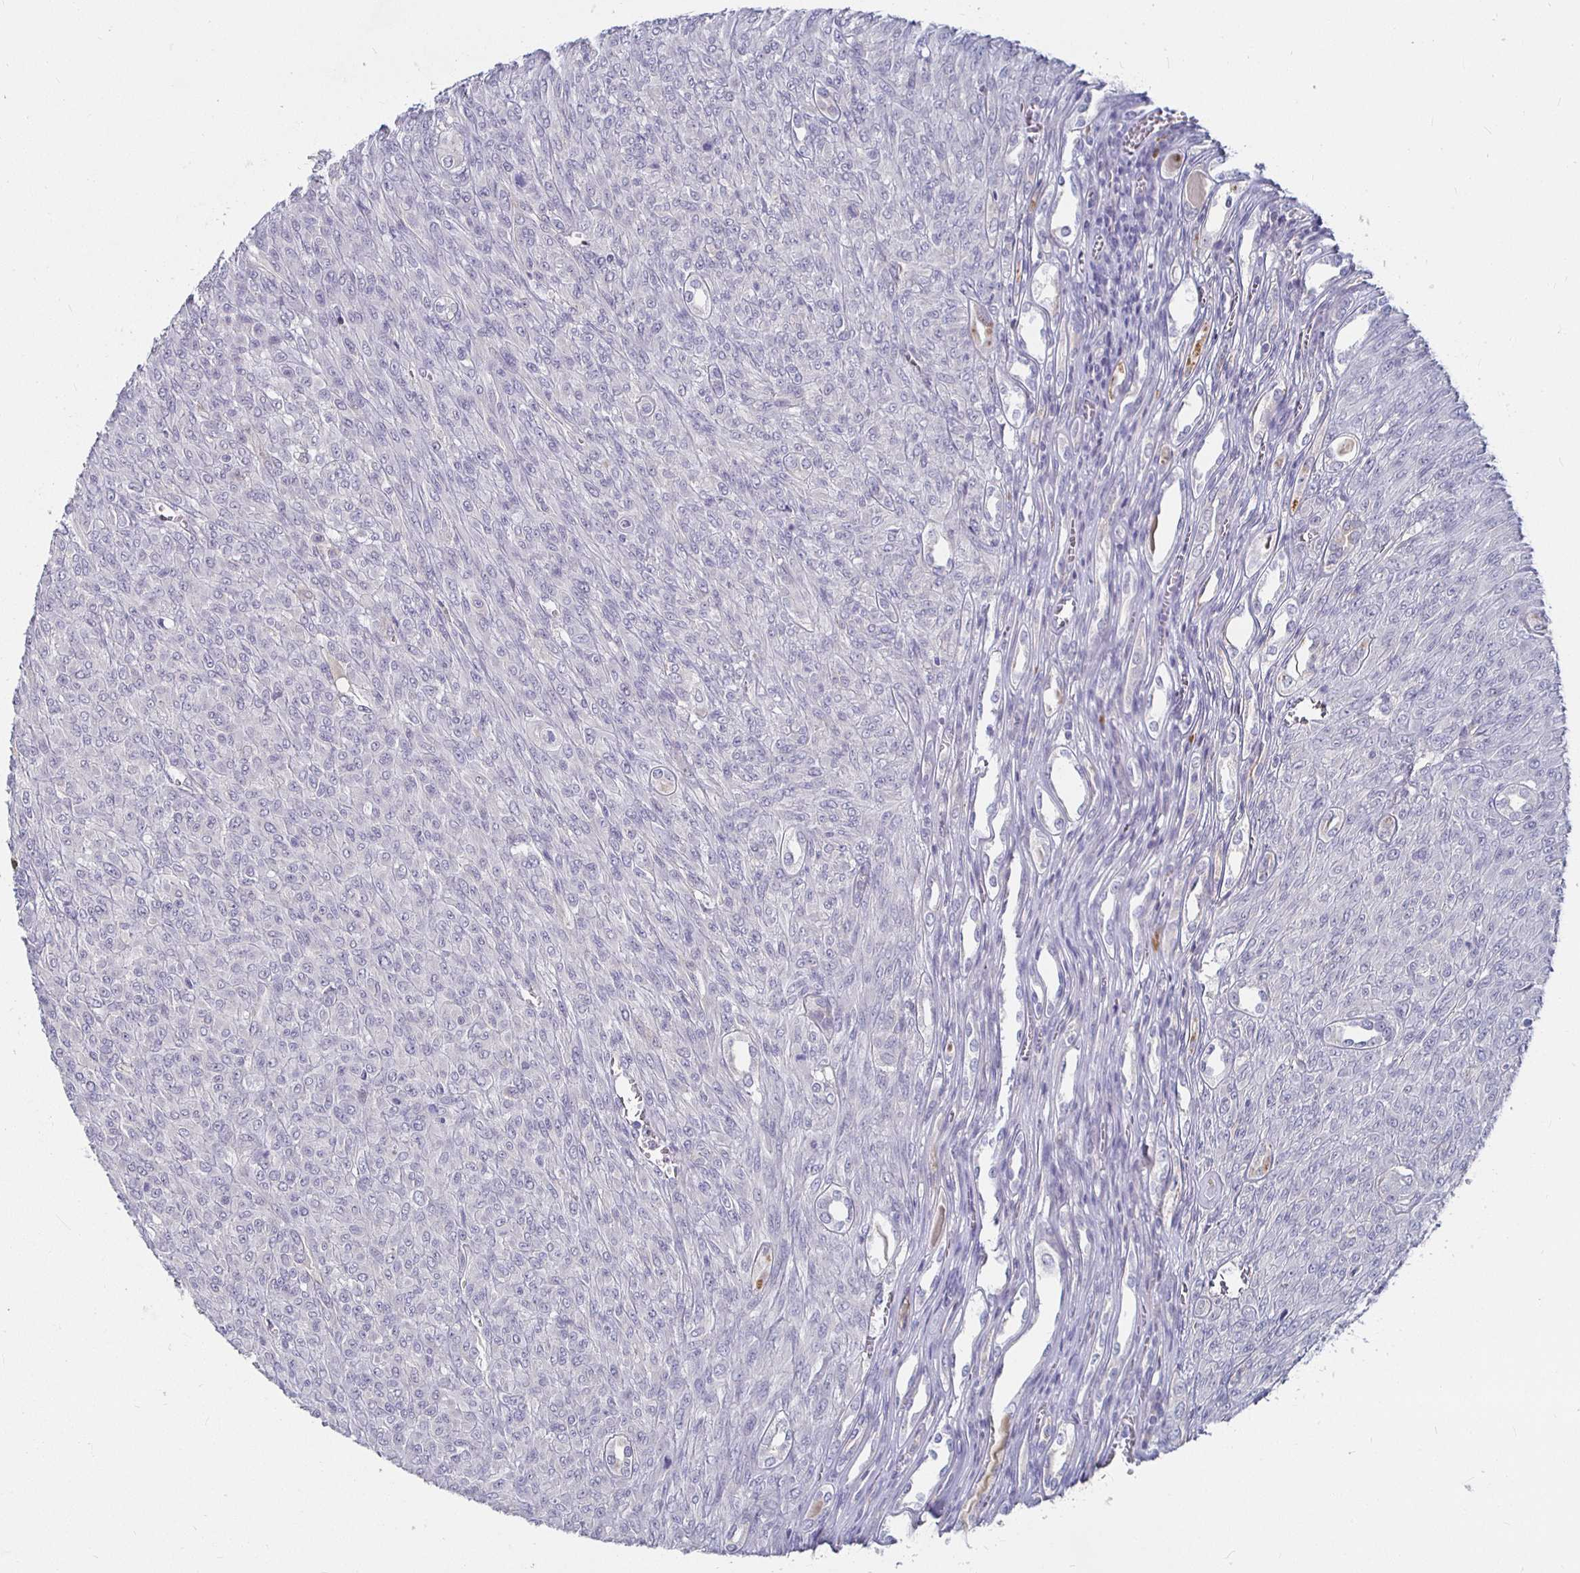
{"staining": {"intensity": "negative", "quantity": "none", "location": "none"}, "tissue": "renal cancer", "cell_type": "Tumor cells", "image_type": "cancer", "snomed": [{"axis": "morphology", "description": "Adenocarcinoma, NOS"}, {"axis": "topography", "description": "Kidney"}], "caption": "A high-resolution photomicrograph shows IHC staining of renal cancer (adenocarcinoma), which exhibits no significant staining in tumor cells. (IHC, brightfield microscopy, high magnification).", "gene": "RNF144B", "patient": {"sex": "male", "age": 58}}